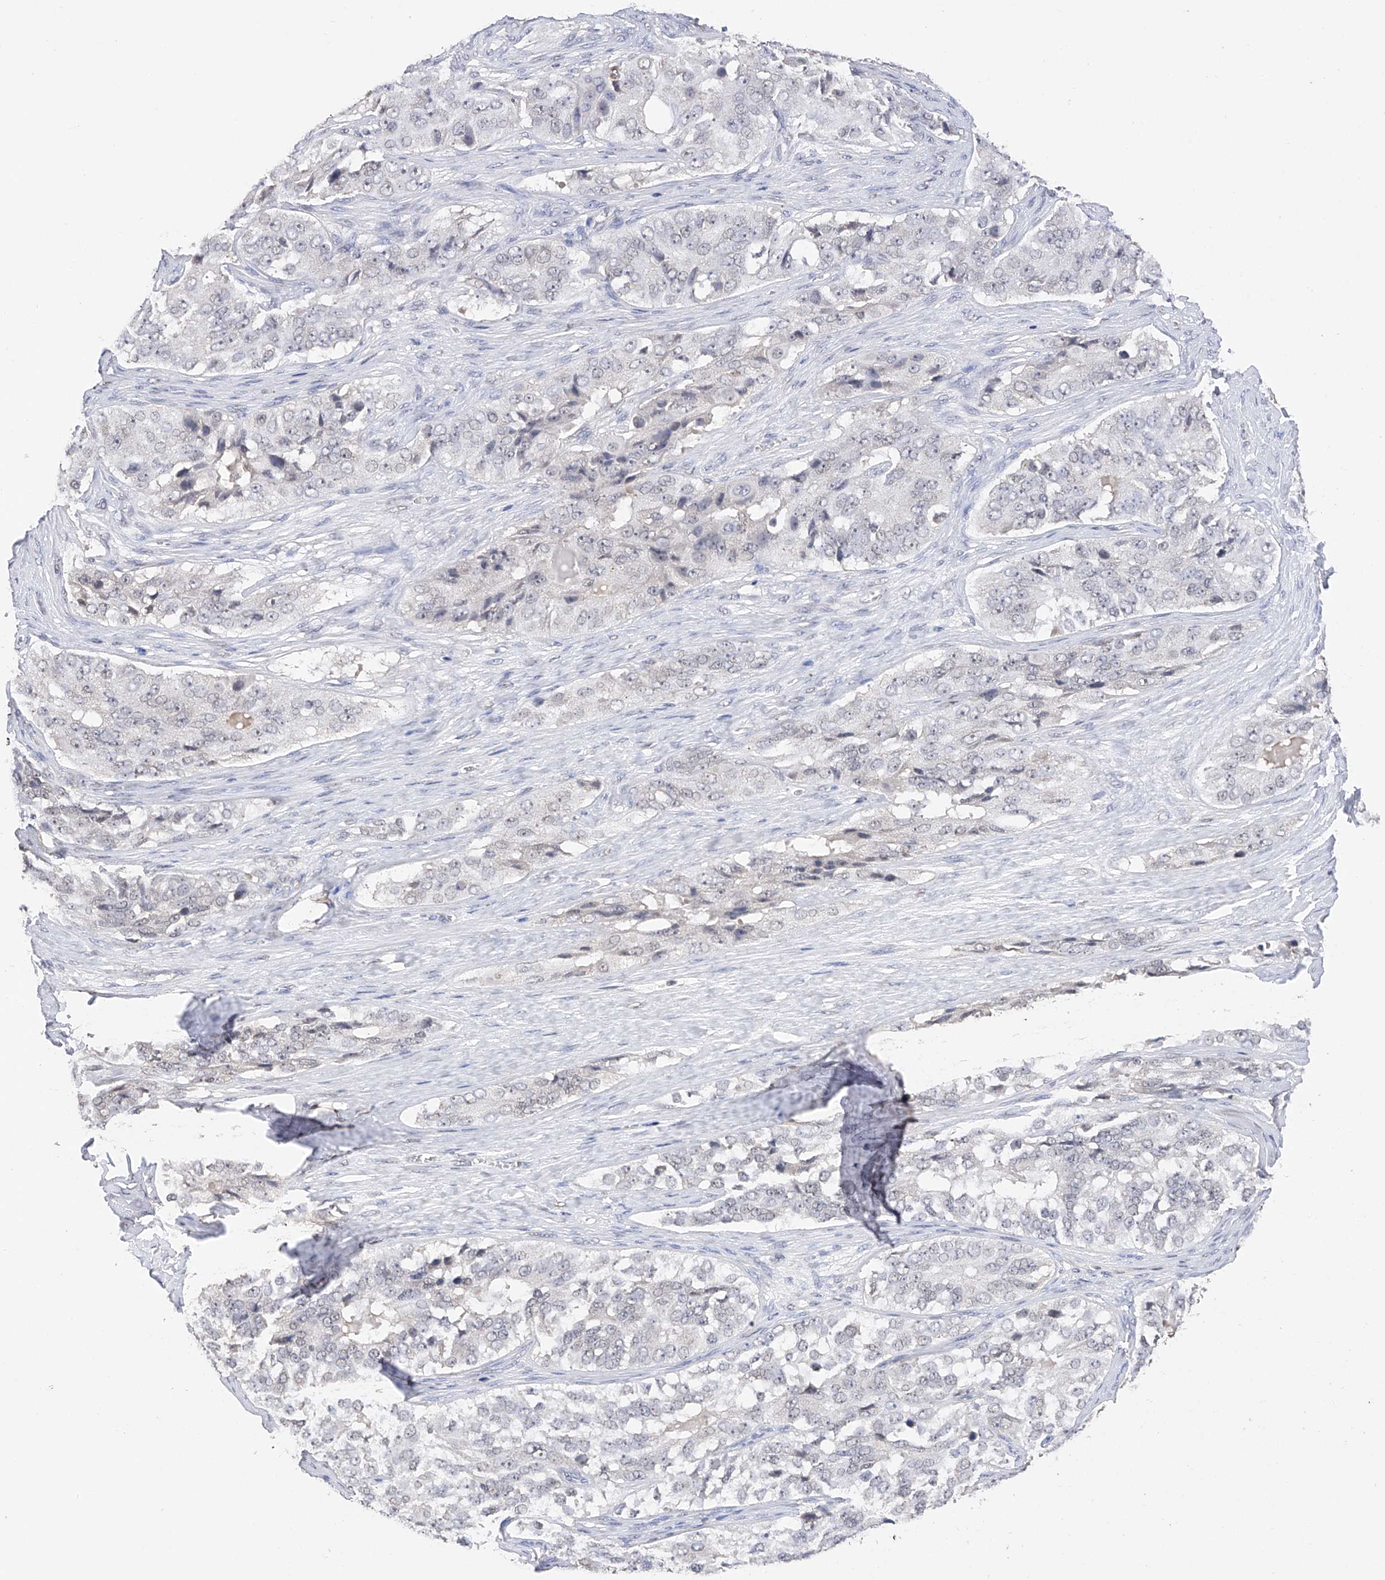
{"staining": {"intensity": "negative", "quantity": "none", "location": "none"}, "tissue": "ovarian cancer", "cell_type": "Tumor cells", "image_type": "cancer", "snomed": [{"axis": "morphology", "description": "Carcinoma, endometroid"}, {"axis": "topography", "description": "Ovary"}], "caption": "High magnification brightfield microscopy of ovarian cancer stained with DAB (3,3'-diaminobenzidine) (brown) and counterstained with hematoxylin (blue): tumor cells show no significant expression.", "gene": "DMAP1", "patient": {"sex": "female", "age": 51}}